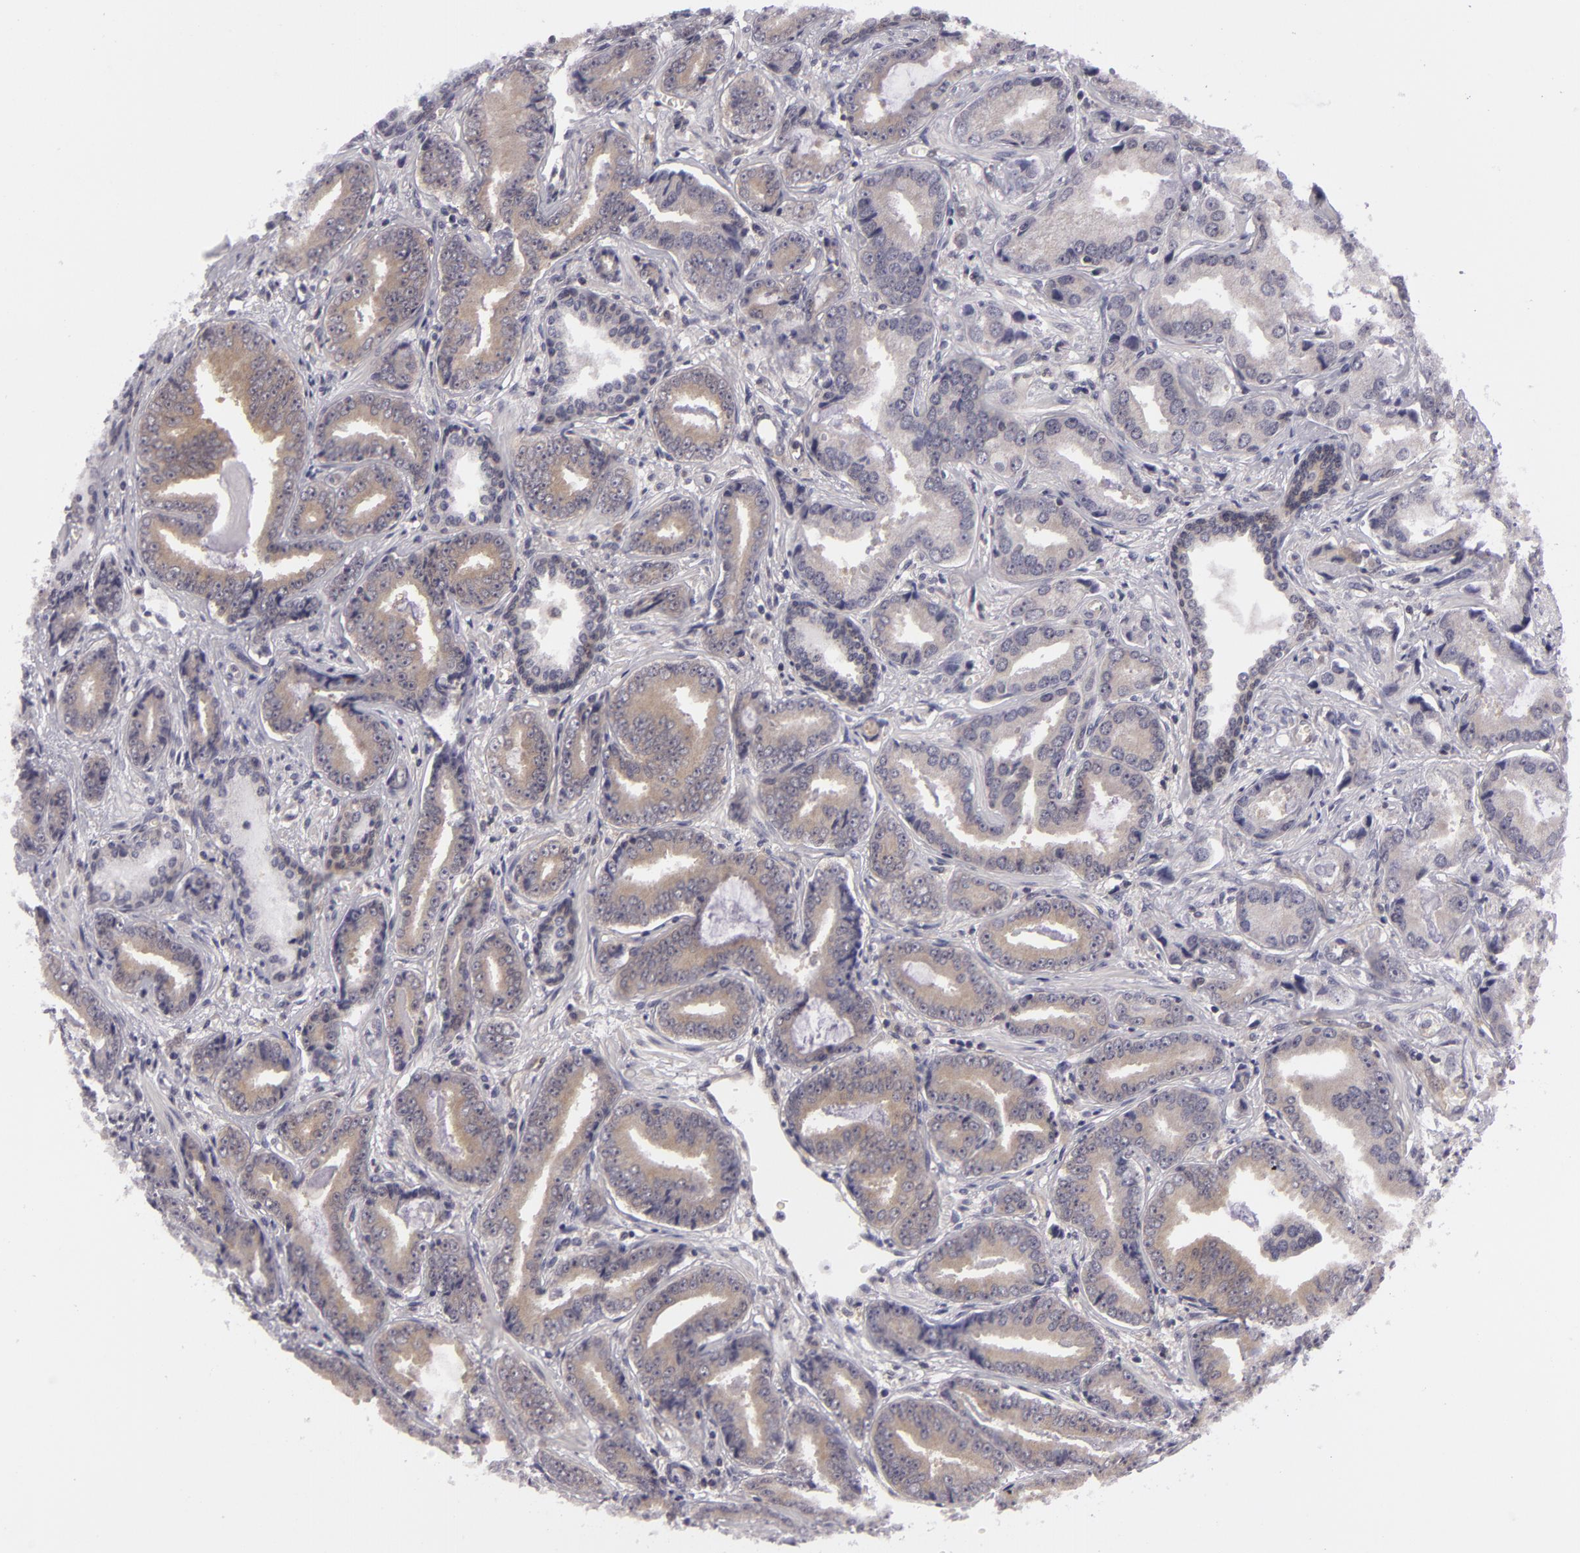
{"staining": {"intensity": "weak", "quantity": "25%-75%", "location": "cytoplasmic/membranous"}, "tissue": "prostate cancer", "cell_type": "Tumor cells", "image_type": "cancer", "snomed": [{"axis": "morphology", "description": "Adenocarcinoma, Low grade"}, {"axis": "topography", "description": "Prostate"}], "caption": "Approximately 25%-75% of tumor cells in prostate adenocarcinoma (low-grade) exhibit weak cytoplasmic/membranous protein expression as visualized by brown immunohistochemical staining.", "gene": "BCL10", "patient": {"sex": "male", "age": 65}}